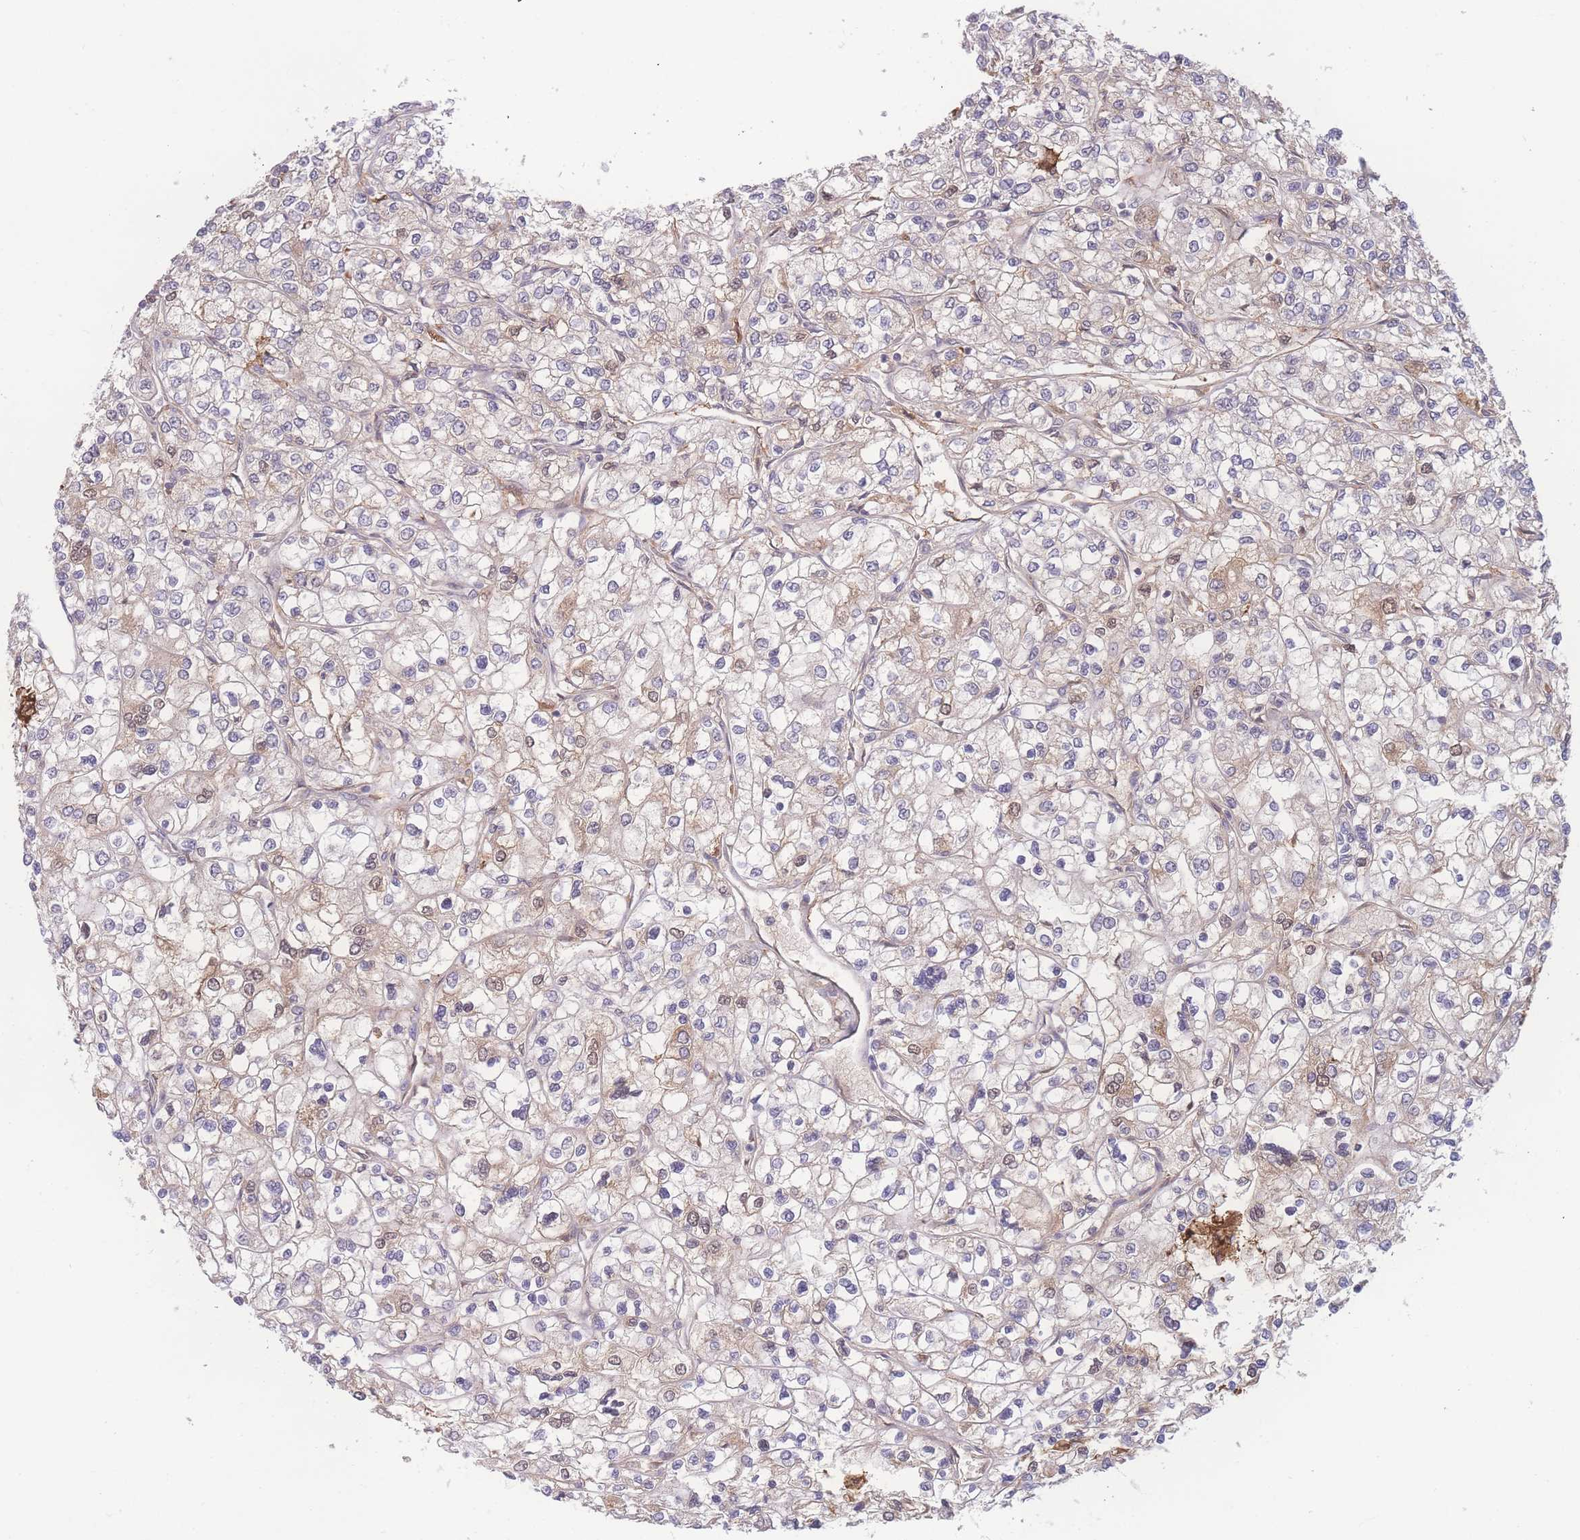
{"staining": {"intensity": "weak", "quantity": "25%-75%", "location": "cytoplasmic/membranous"}, "tissue": "renal cancer", "cell_type": "Tumor cells", "image_type": "cancer", "snomed": [{"axis": "morphology", "description": "Adenocarcinoma, NOS"}, {"axis": "topography", "description": "Kidney"}], "caption": "Brown immunohistochemical staining in adenocarcinoma (renal) reveals weak cytoplasmic/membranous staining in about 25%-75% of tumor cells.", "gene": "RAVER1", "patient": {"sex": "male", "age": 80}}